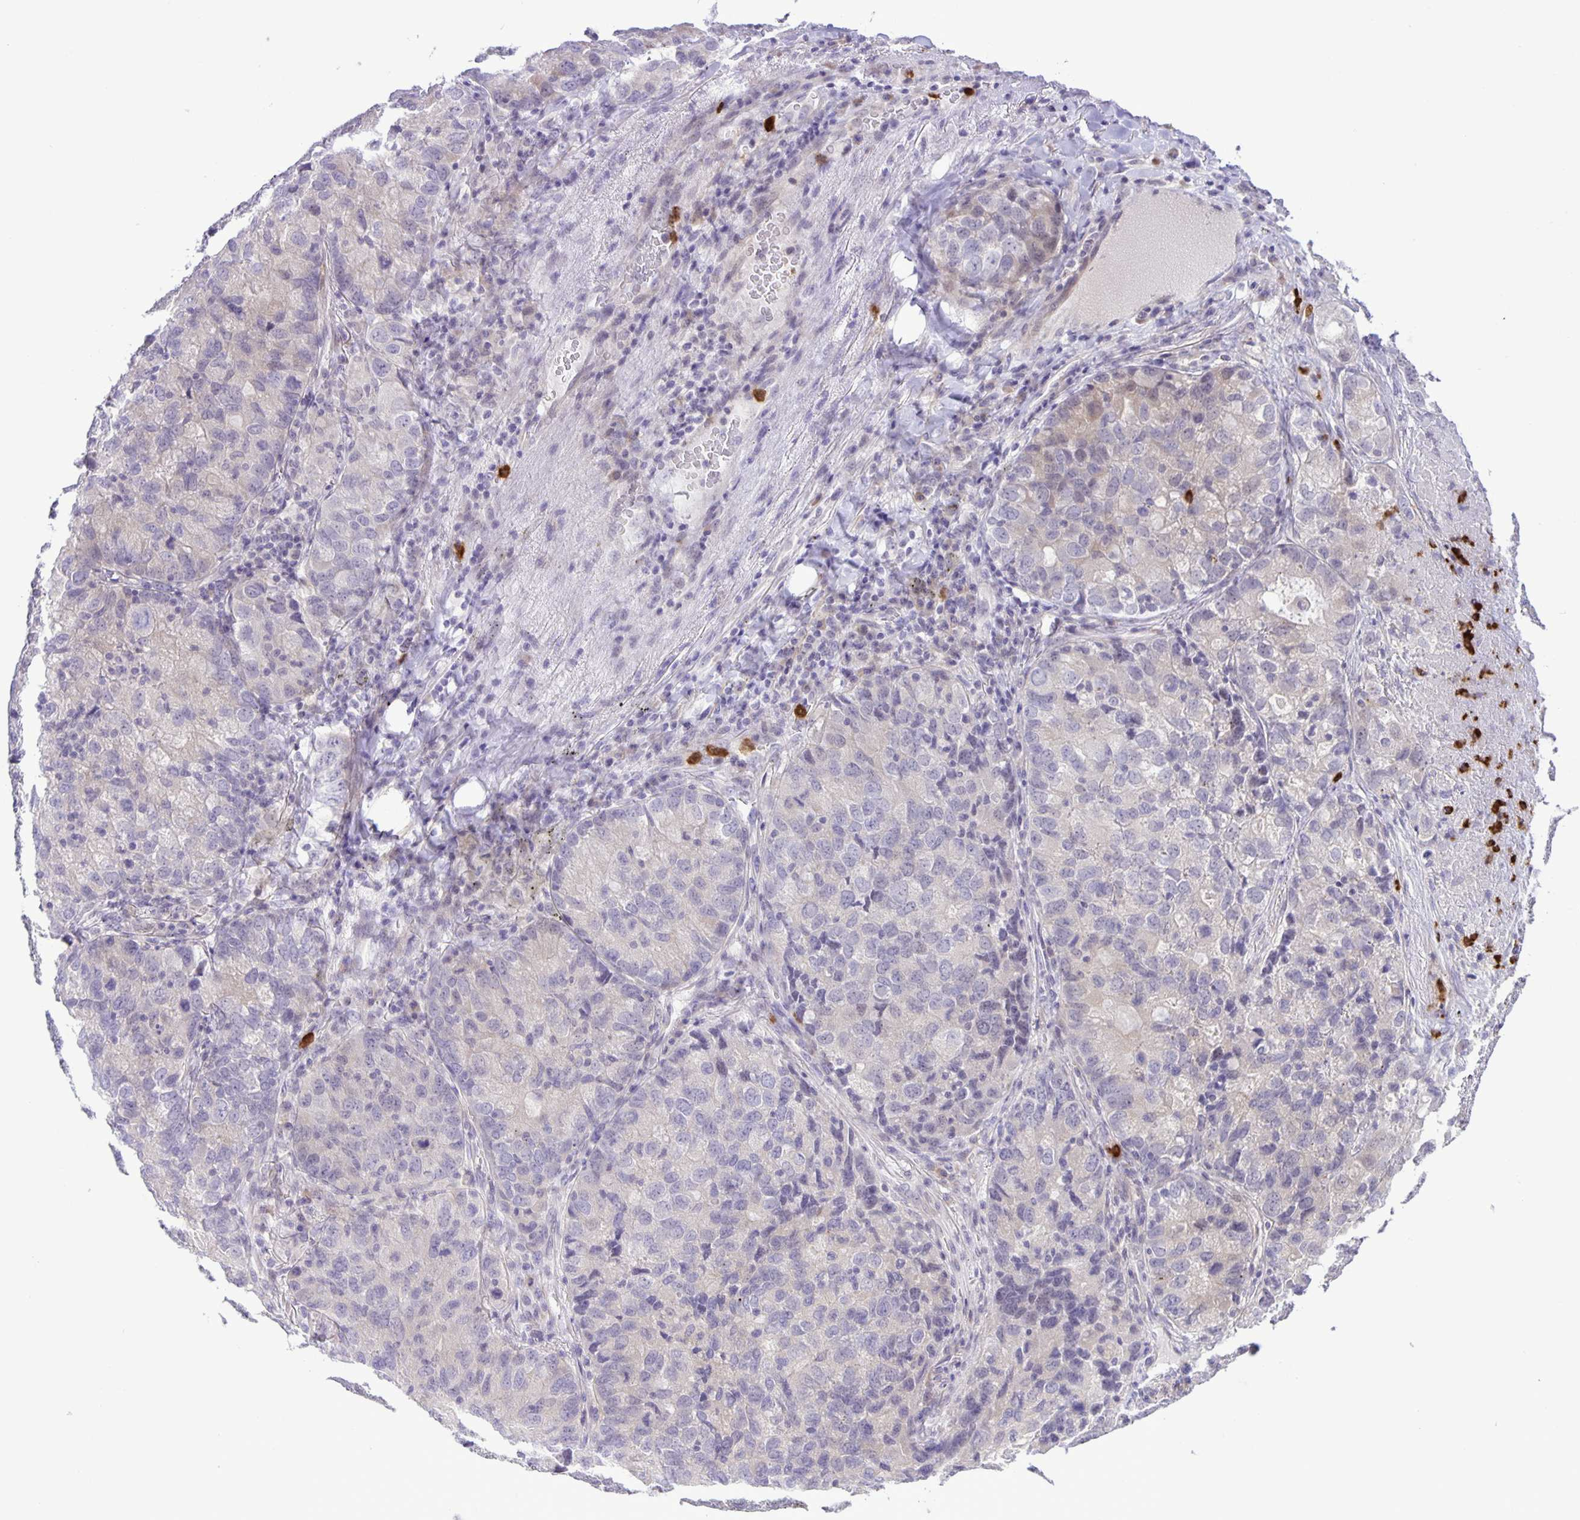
{"staining": {"intensity": "negative", "quantity": "none", "location": "none"}, "tissue": "lung cancer", "cell_type": "Tumor cells", "image_type": "cancer", "snomed": [{"axis": "morphology", "description": "Normal morphology"}, {"axis": "morphology", "description": "Adenocarcinoma, NOS"}, {"axis": "topography", "description": "Lymph node"}, {"axis": "topography", "description": "Lung"}], "caption": "IHC photomicrograph of neoplastic tissue: lung cancer stained with DAB (3,3'-diaminobenzidine) demonstrates no significant protein expression in tumor cells.", "gene": "ADCK1", "patient": {"sex": "female", "age": 51}}